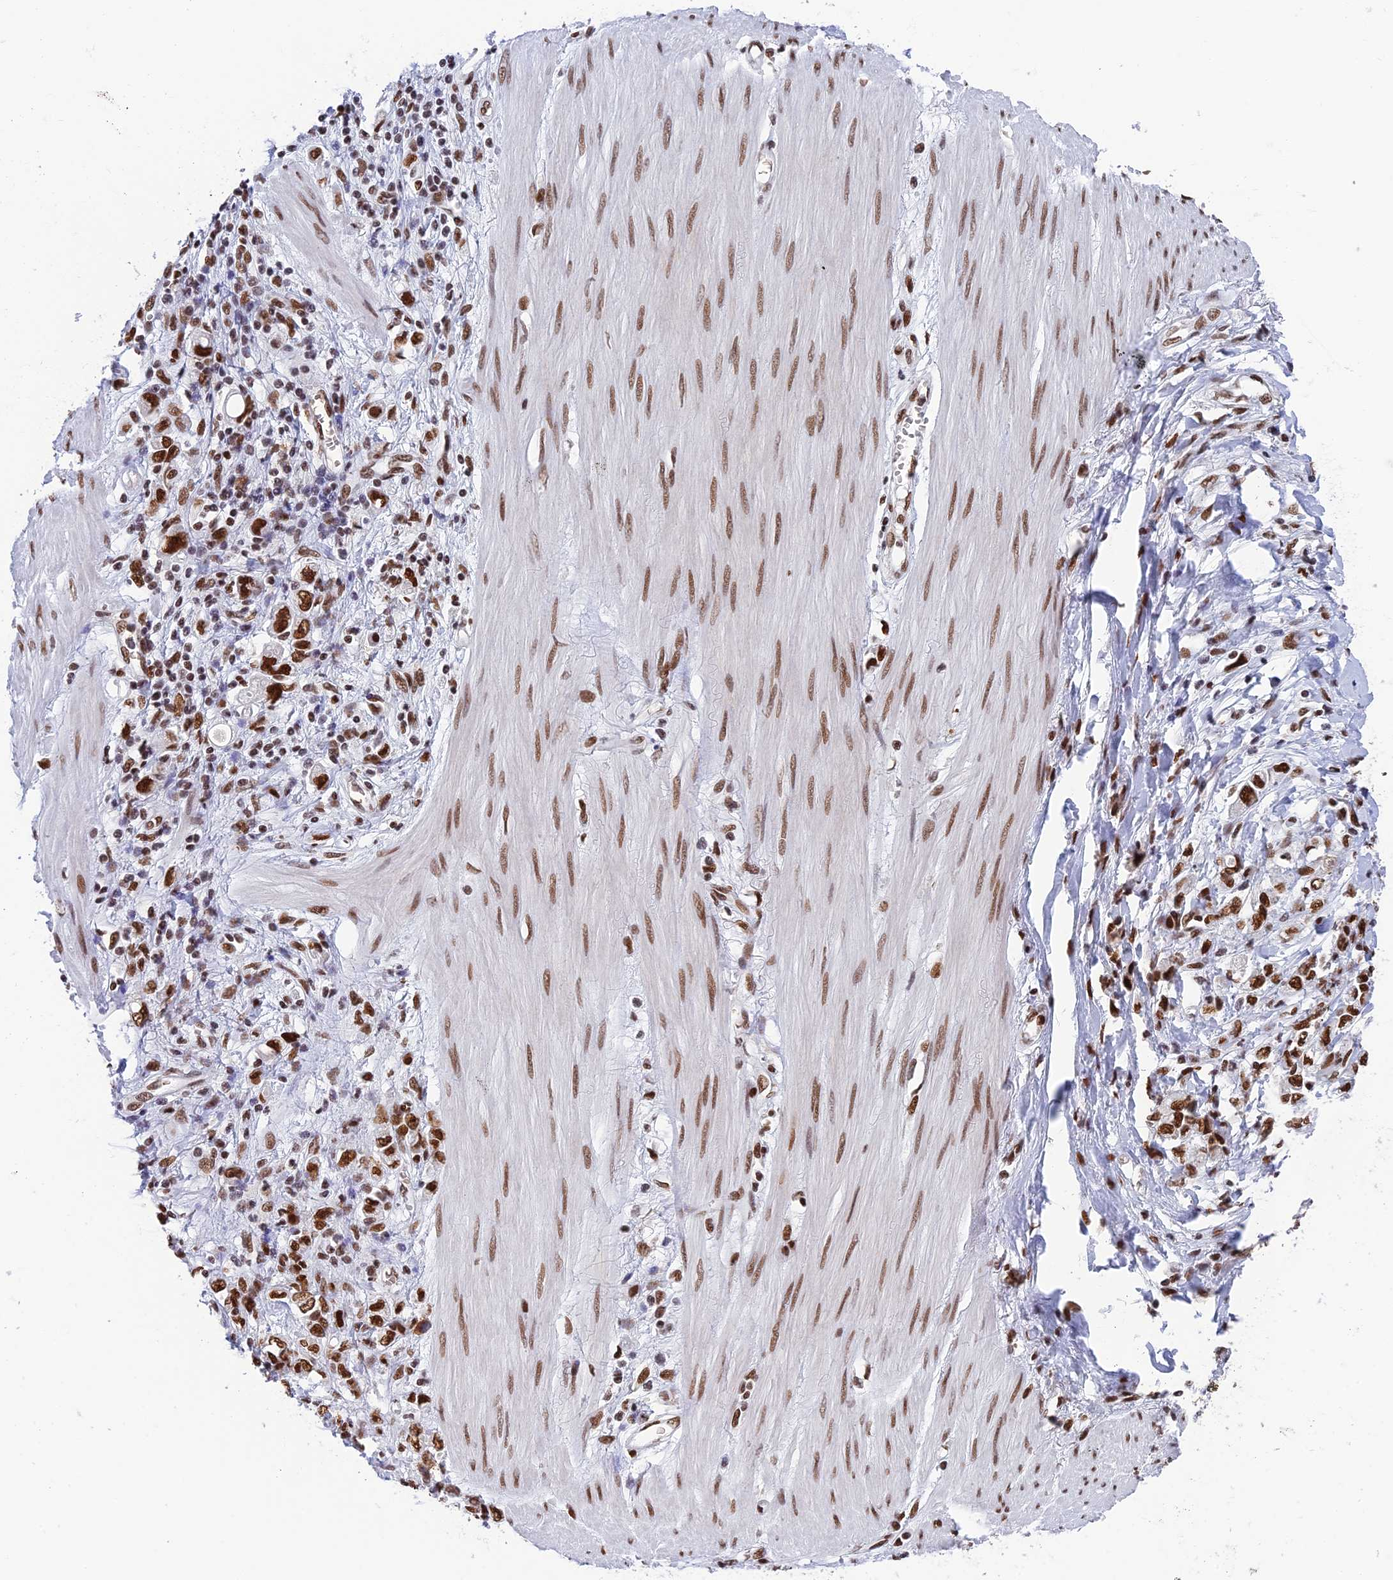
{"staining": {"intensity": "strong", "quantity": ">75%", "location": "nuclear"}, "tissue": "stomach cancer", "cell_type": "Tumor cells", "image_type": "cancer", "snomed": [{"axis": "morphology", "description": "Adenocarcinoma, NOS"}, {"axis": "topography", "description": "Stomach"}], "caption": "This is a micrograph of immunohistochemistry staining of stomach adenocarcinoma, which shows strong expression in the nuclear of tumor cells.", "gene": "EEF1AKMT3", "patient": {"sex": "female", "age": 76}}